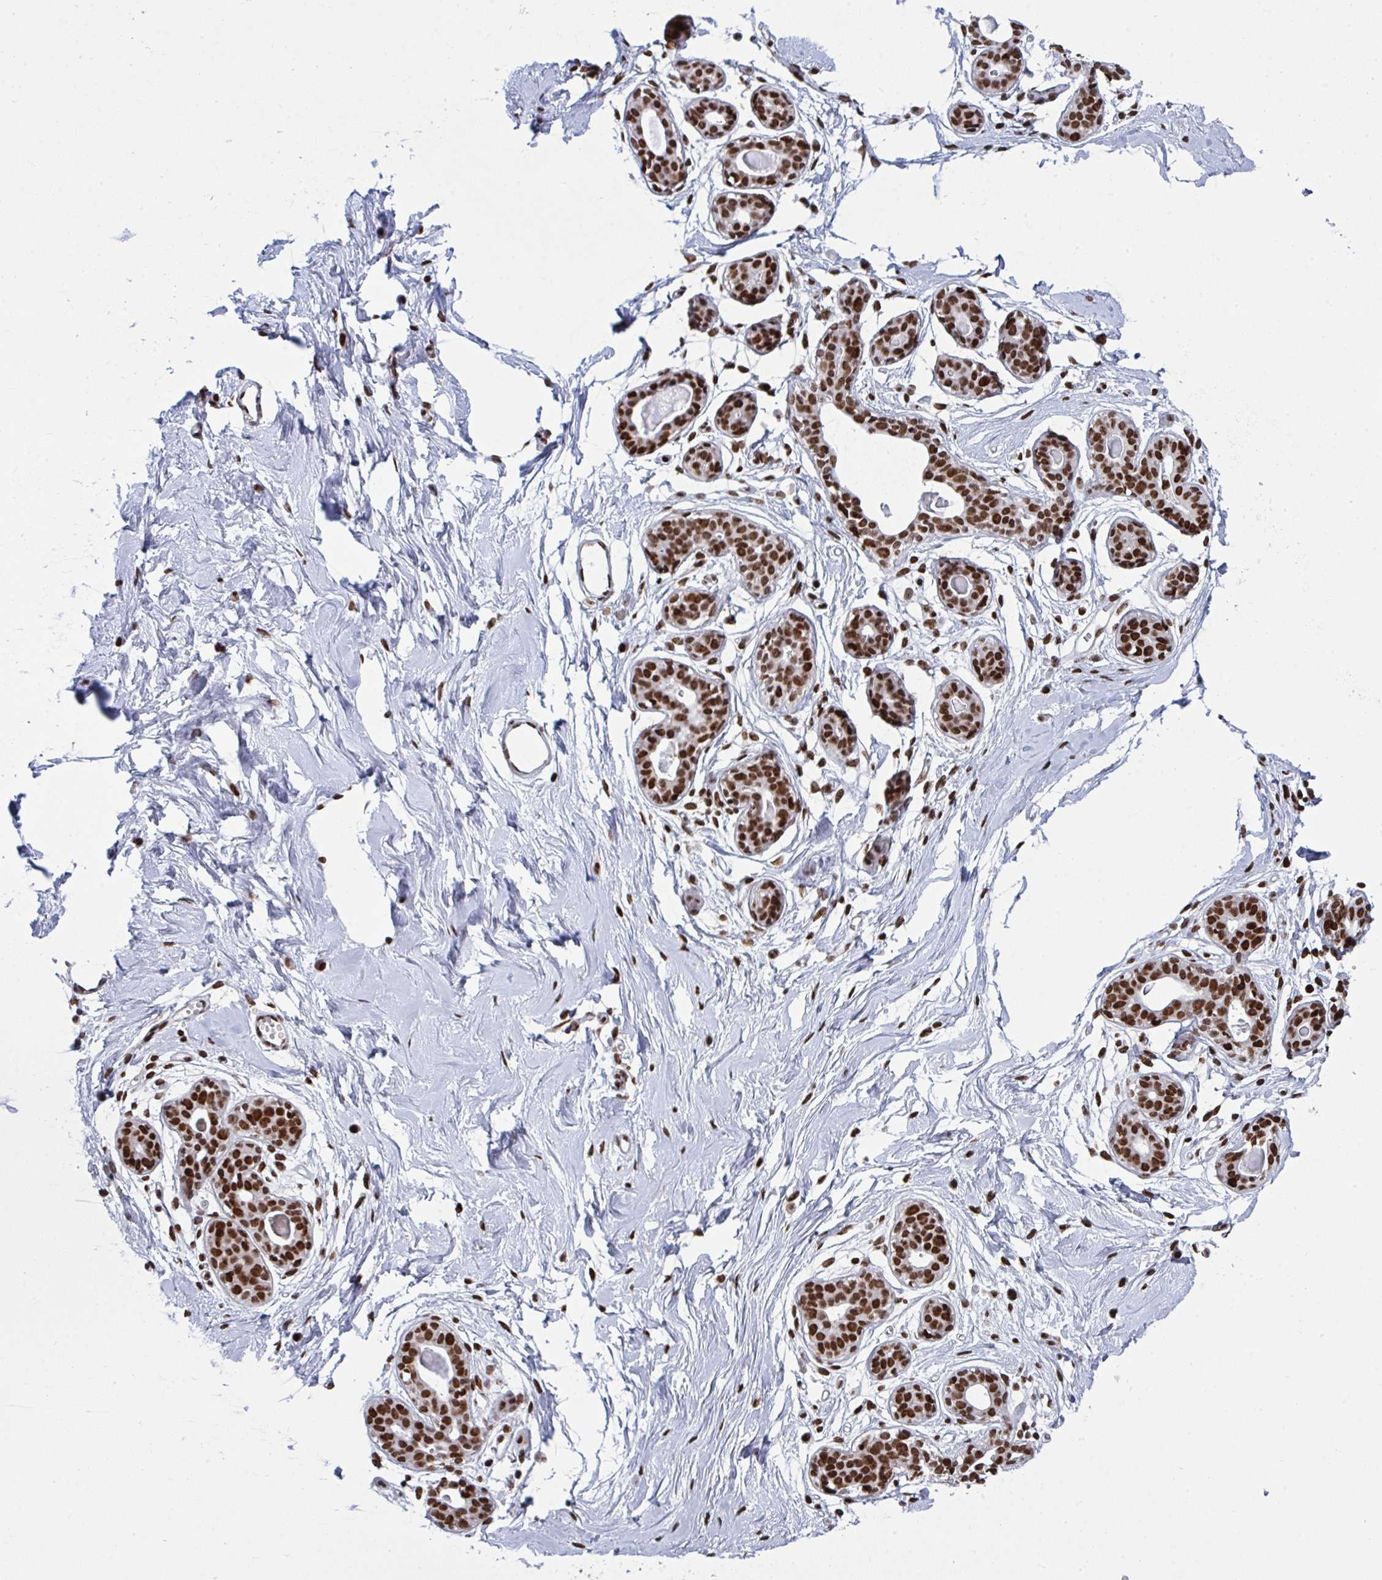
{"staining": {"intensity": "strong", "quantity": "25%-75%", "location": "nuclear"}, "tissue": "breast", "cell_type": "Adipocytes", "image_type": "normal", "snomed": [{"axis": "morphology", "description": "Normal tissue, NOS"}, {"axis": "topography", "description": "Breast"}], "caption": "High-power microscopy captured an immunohistochemistry histopathology image of benign breast, revealing strong nuclear expression in approximately 25%-75% of adipocytes.", "gene": "ZNF607", "patient": {"sex": "female", "age": 45}}